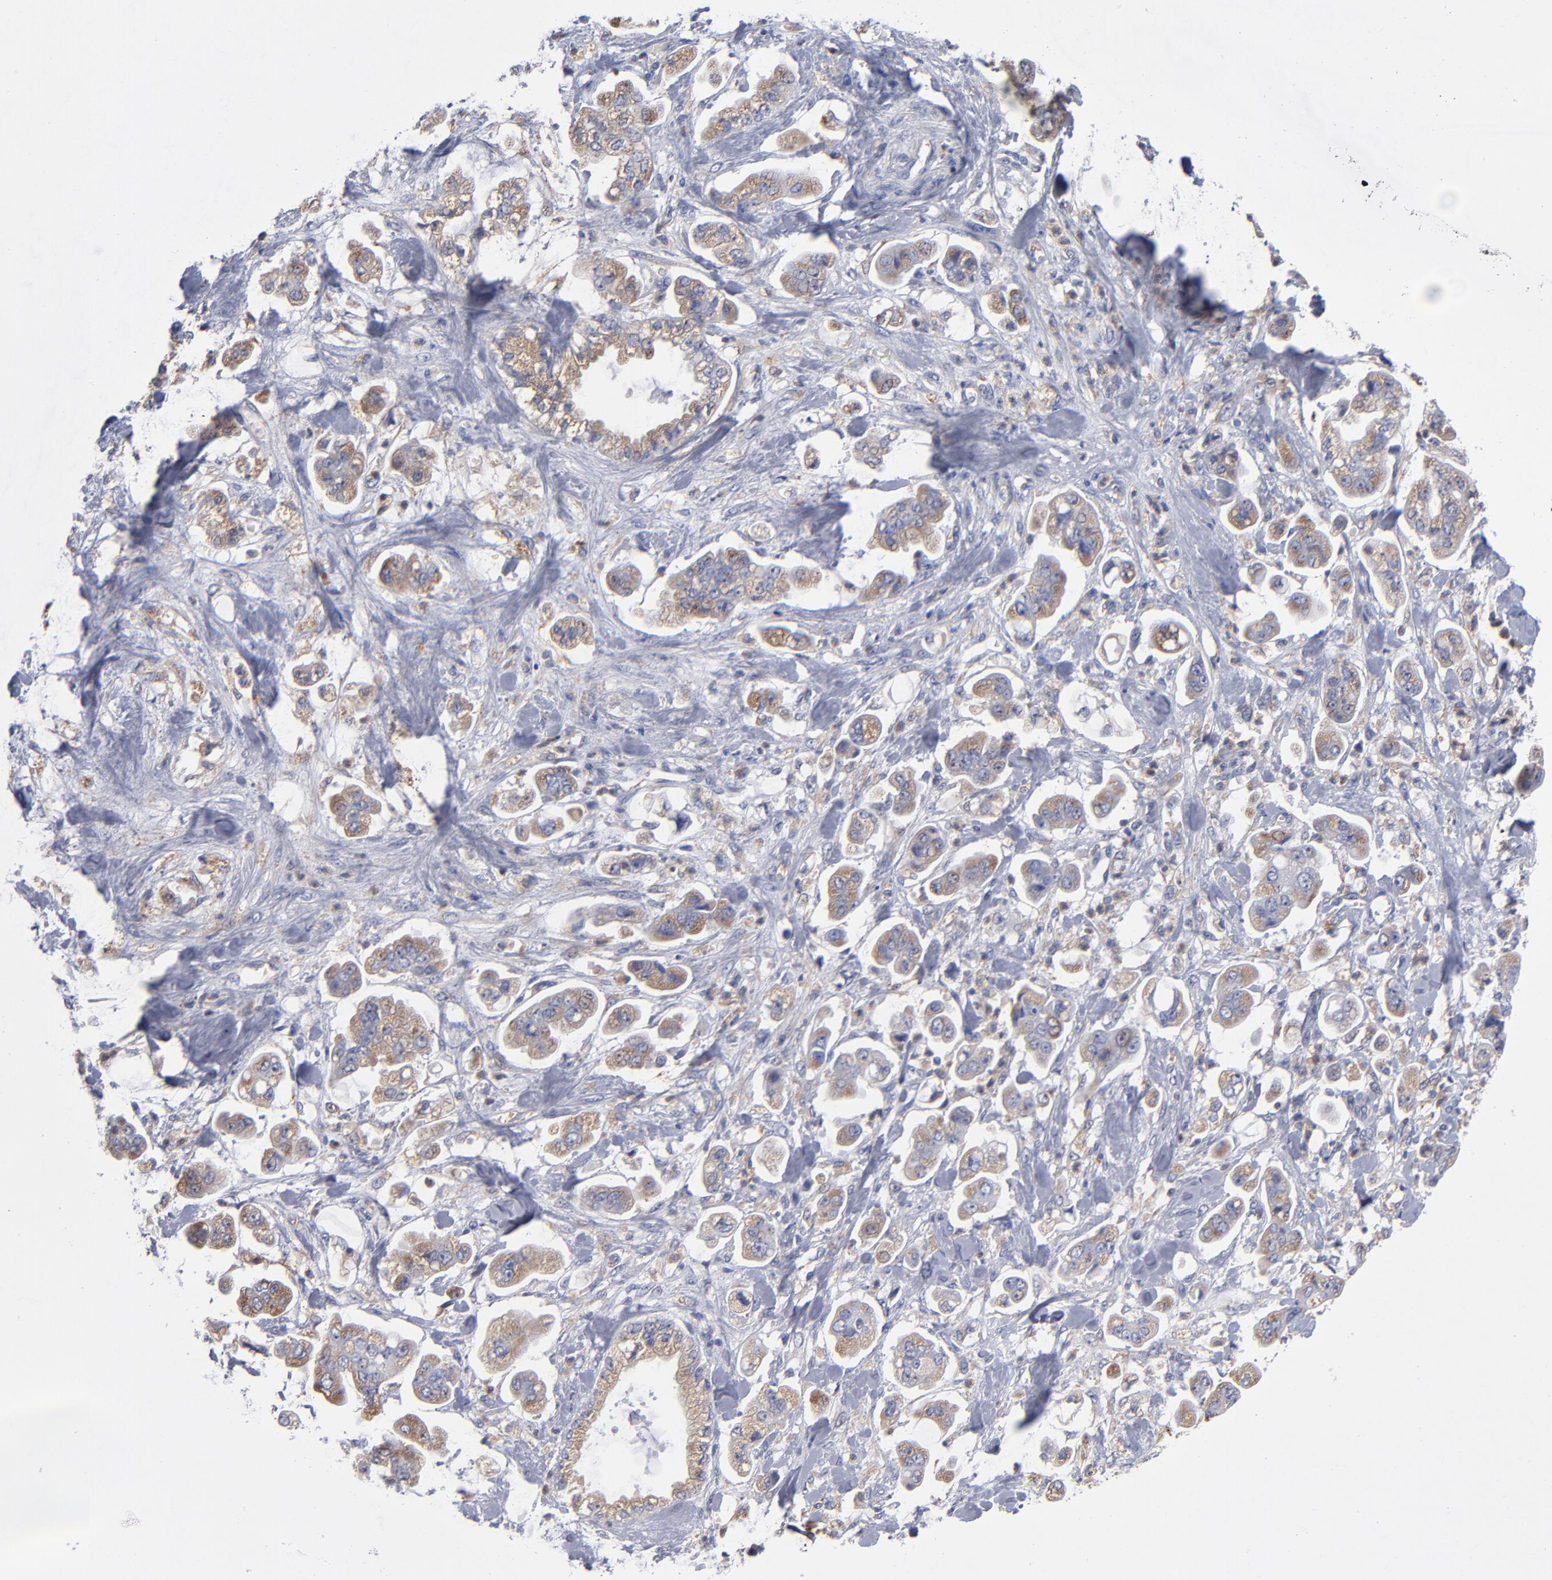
{"staining": {"intensity": "moderate", "quantity": ">75%", "location": "cytoplasmic/membranous"}, "tissue": "stomach cancer", "cell_type": "Tumor cells", "image_type": "cancer", "snomed": [{"axis": "morphology", "description": "Adenocarcinoma, NOS"}, {"axis": "topography", "description": "Stomach"}], "caption": "This image shows immunohistochemistry staining of stomach cancer, with medium moderate cytoplasmic/membranous staining in about >75% of tumor cells.", "gene": "RRAGB", "patient": {"sex": "male", "age": 62}}